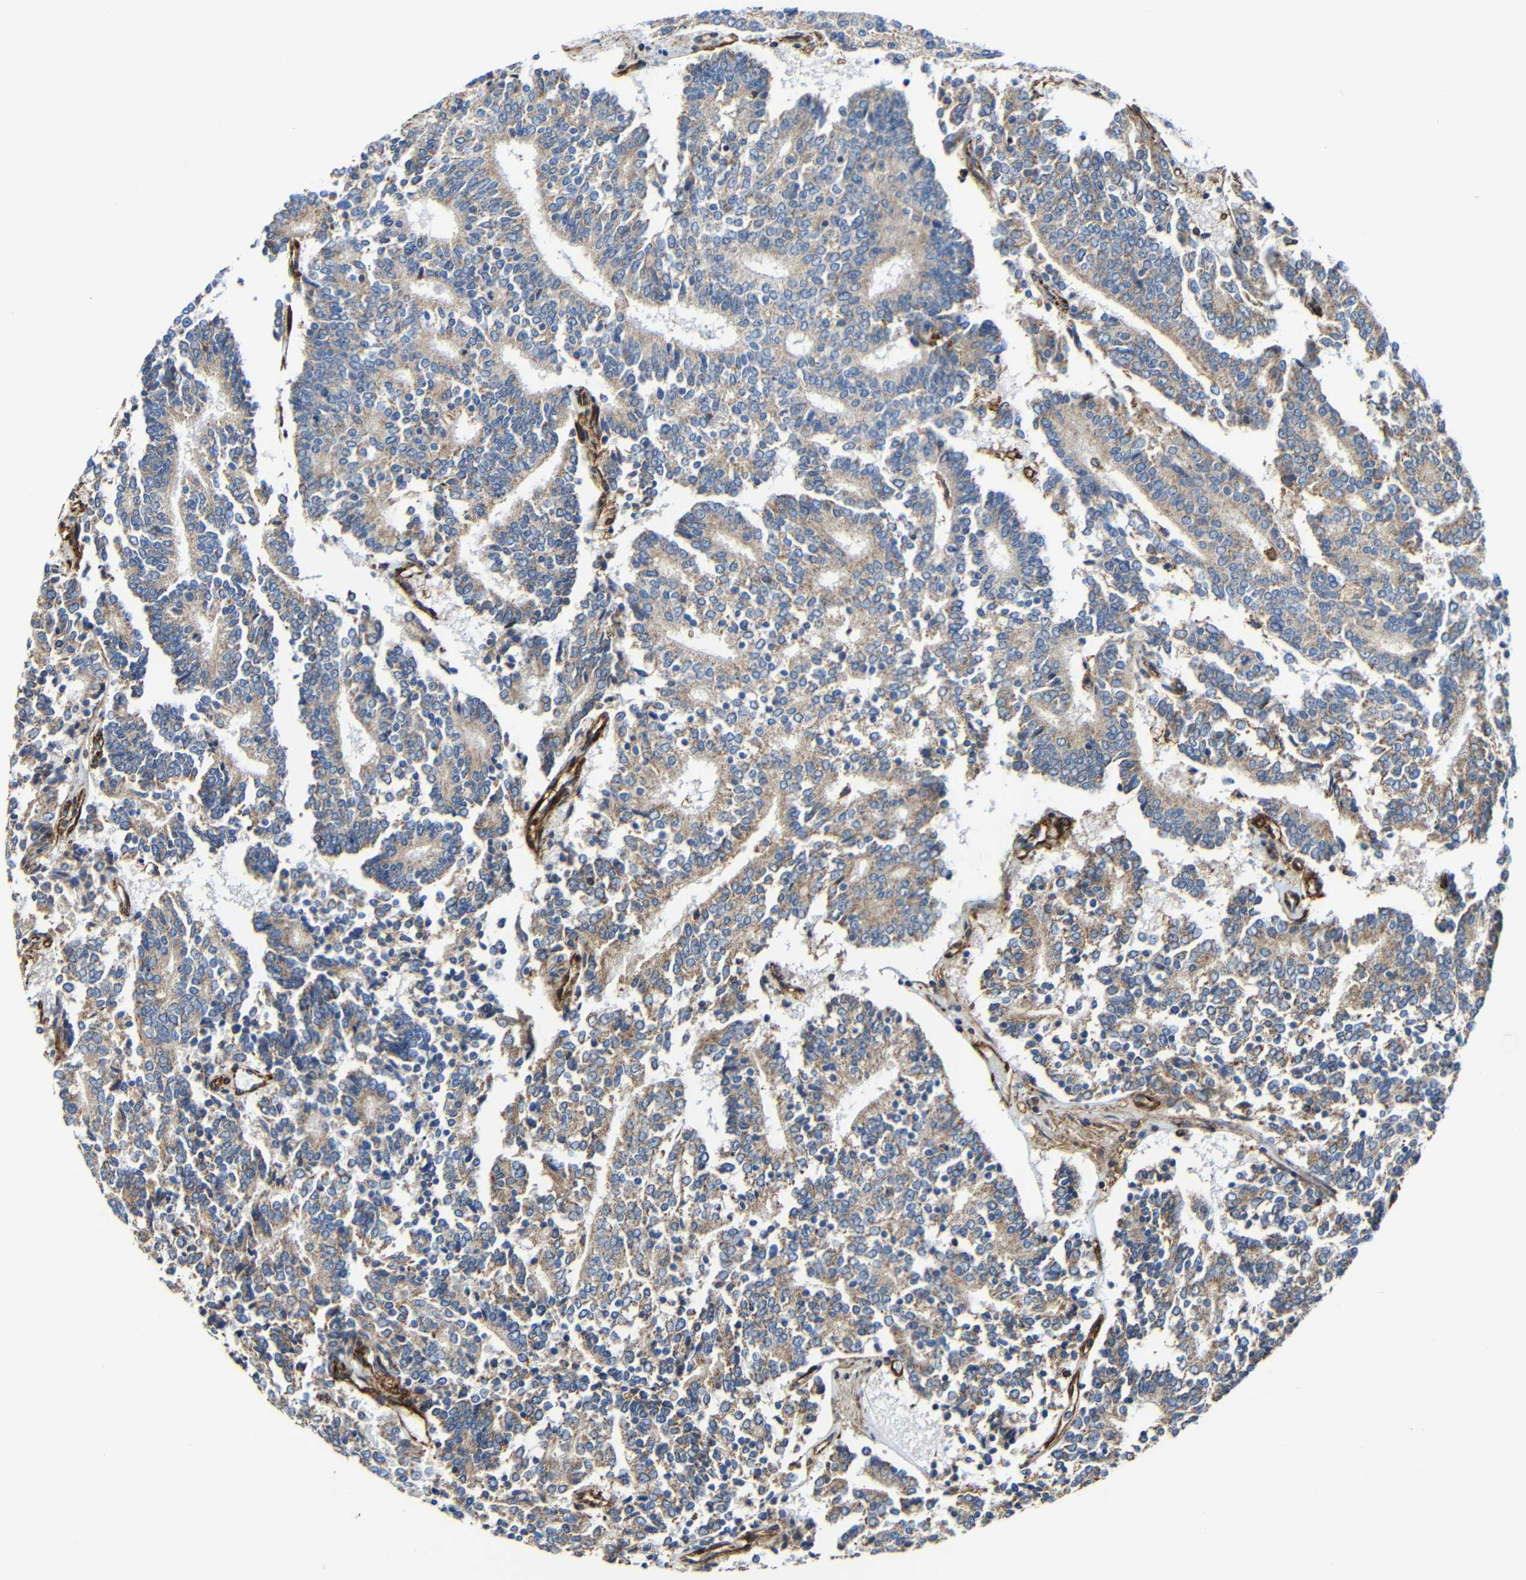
{"staining": {"intensity": "moderate", "quantity": ">75%", "location": "cytoplasmic/membranous"}, "tissue": "prostate cancer", "cell_type": "Tumor cells", "image_type": "cancer", "snomed": [{"axis": "morphology", "description": "Normal tissue, NOS"}, {"axis": "morphology", "description": "Adenocarcinoma, High grade"}, {"axis": "topography", "description": "Prostate"}, {"axis": "topography", "description": "Seminal veicle"}], "caption": "Adenocarcinoma (high-grade) (prostate) was stained to show a protein in brown. There is medium levels of moderate cytoplasmic/membranous expression in about >75% of tumor cells. Using DAB (brown) and hematoxylin (blue) stains, captured at high magnification using brightfield microscopy.", "gene": "IGSF10", "patient": {"sex": "male", "age": 55}}